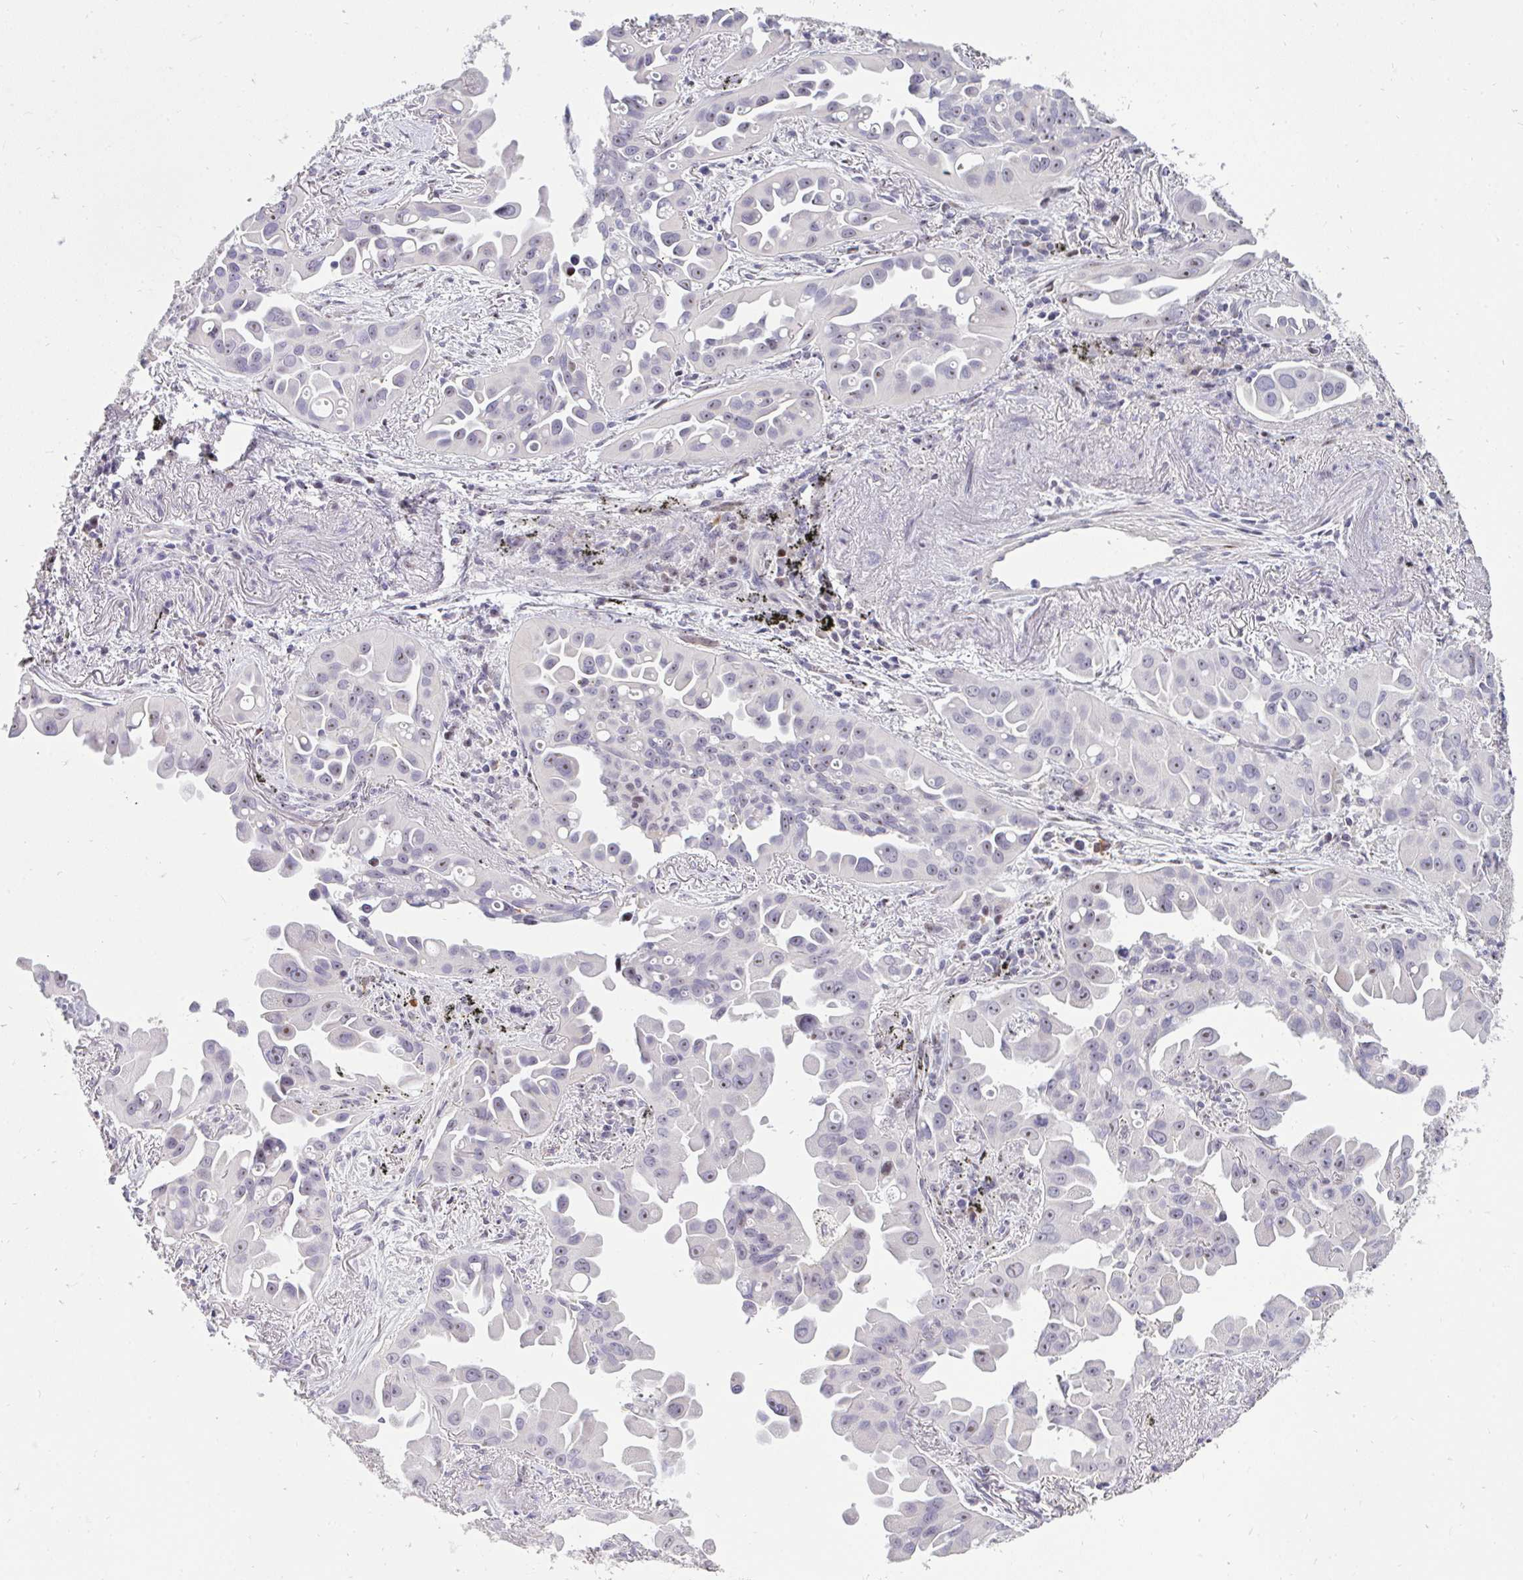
{"staining": {"intensity": "weak", "quantity": "<25%", "location": "nuclear"}, "tissue": "lung cancer", "cell_type": "Tumor cells", "image_type": "cancer", "snomed": [{"axis": "morphology", "description": "Adenocarcinoma, NOS"}, {"axis": "topography", "description": "Lung"}], "caption": "This is an IHC image of human adenocarcinoma (lung). There is no positivity in tumor cells.", "gene": "PLPPR3", "patient": {"sex": "male", "age": 68}}